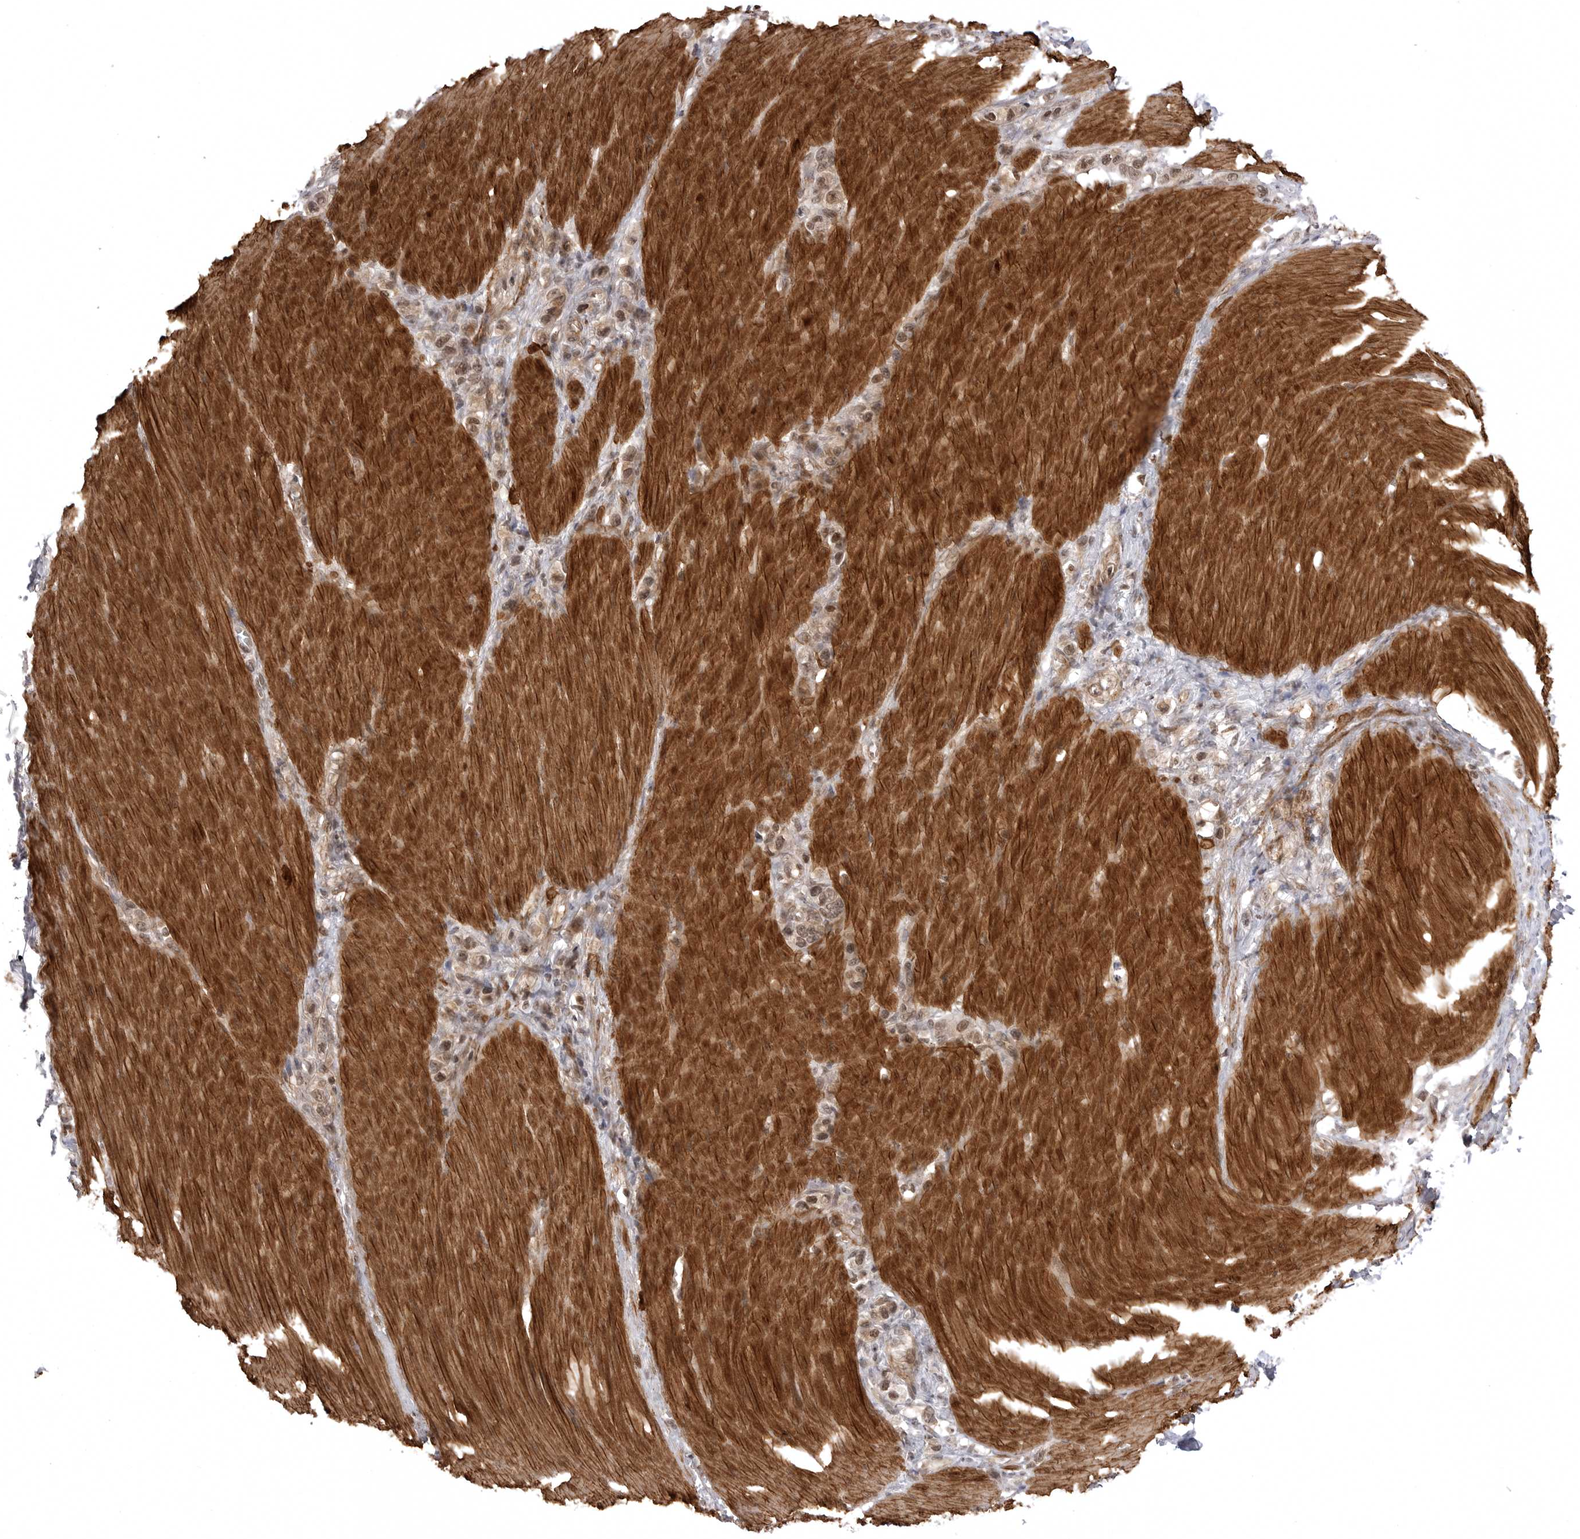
{"staining": {"intensity": "moderate", "quantity": "25%-75%", "location": "cytoplasmic/membranous,nuclear"}, "tissue": "stomach cancer", "cell_type": "Tumor cells", "image_type": "cancer", "snomed": [{"axis": "morphology", "description": "Adenocarcinoma, NOS"}, {"axis": "topography", "description": "Stomach"}], "caption": "Protein expression analysis of stomach cancer shows moderate cytoplasmic/membranous and nuclear staining in about 25%-75% of tumor cells.", "gene": "SORBS1", "patient": {"sex": "female", "age": 65}}